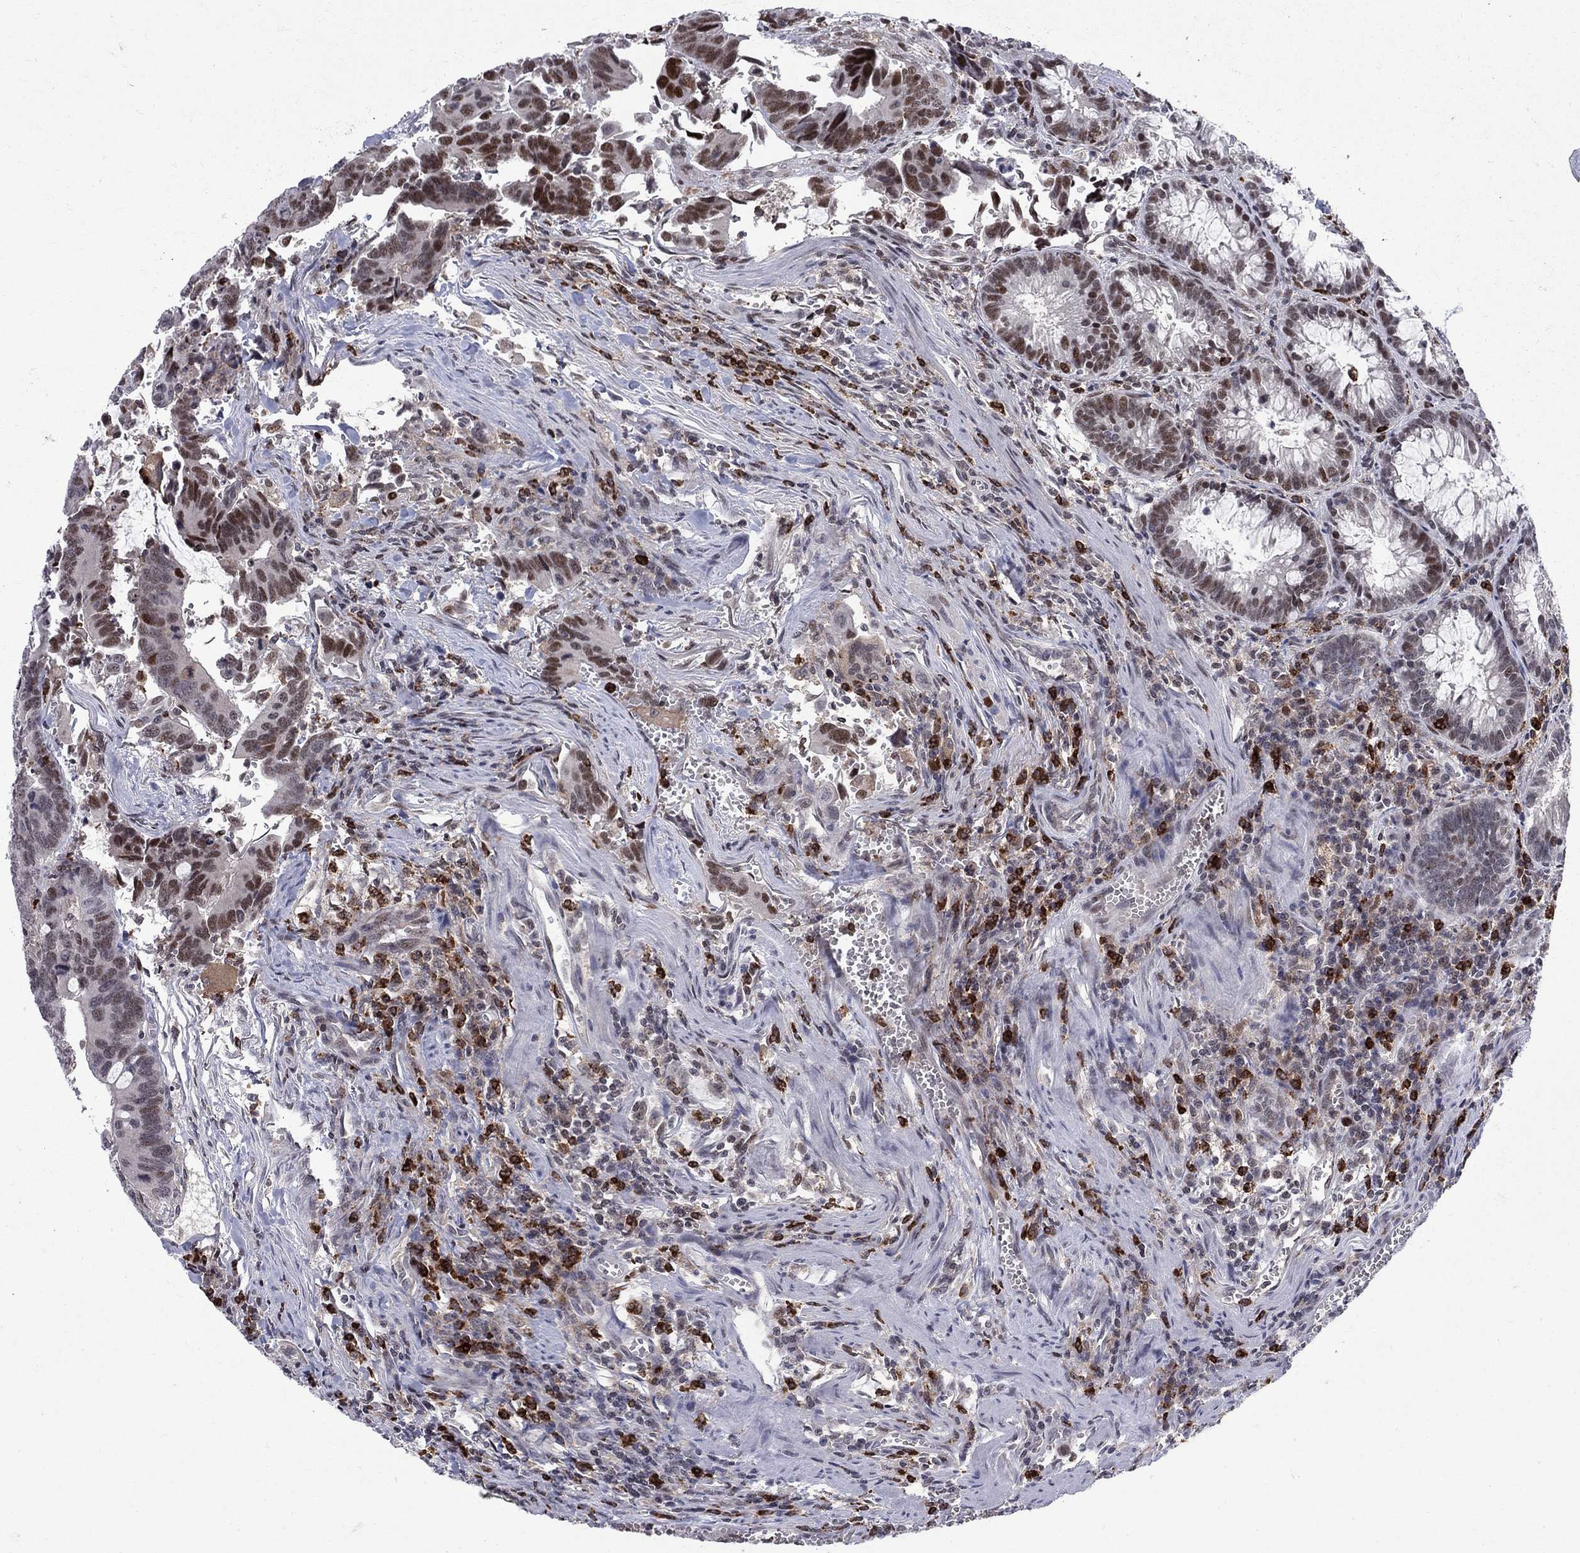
{"staining": {"intensity": "moderate", "quantity": "25%-75%", "location": "nuclear"}, "tissue": "colorectal cancer", "cell_type": "Tumor cells", "image_type": "cancer", "snomed": [{"axis": "morphology", "description": "Adenocarcinoma, NOS"}, {"axis": "topography", "description": "Rectum"}], "caption": "The immunohistochemical stain highlights moderate nuclear staining in tumor cells of adenocarcinoma (colorectal) tissue.", "gene": "ZNHIT3", "patient": {"sex": "male", "age": 67}}